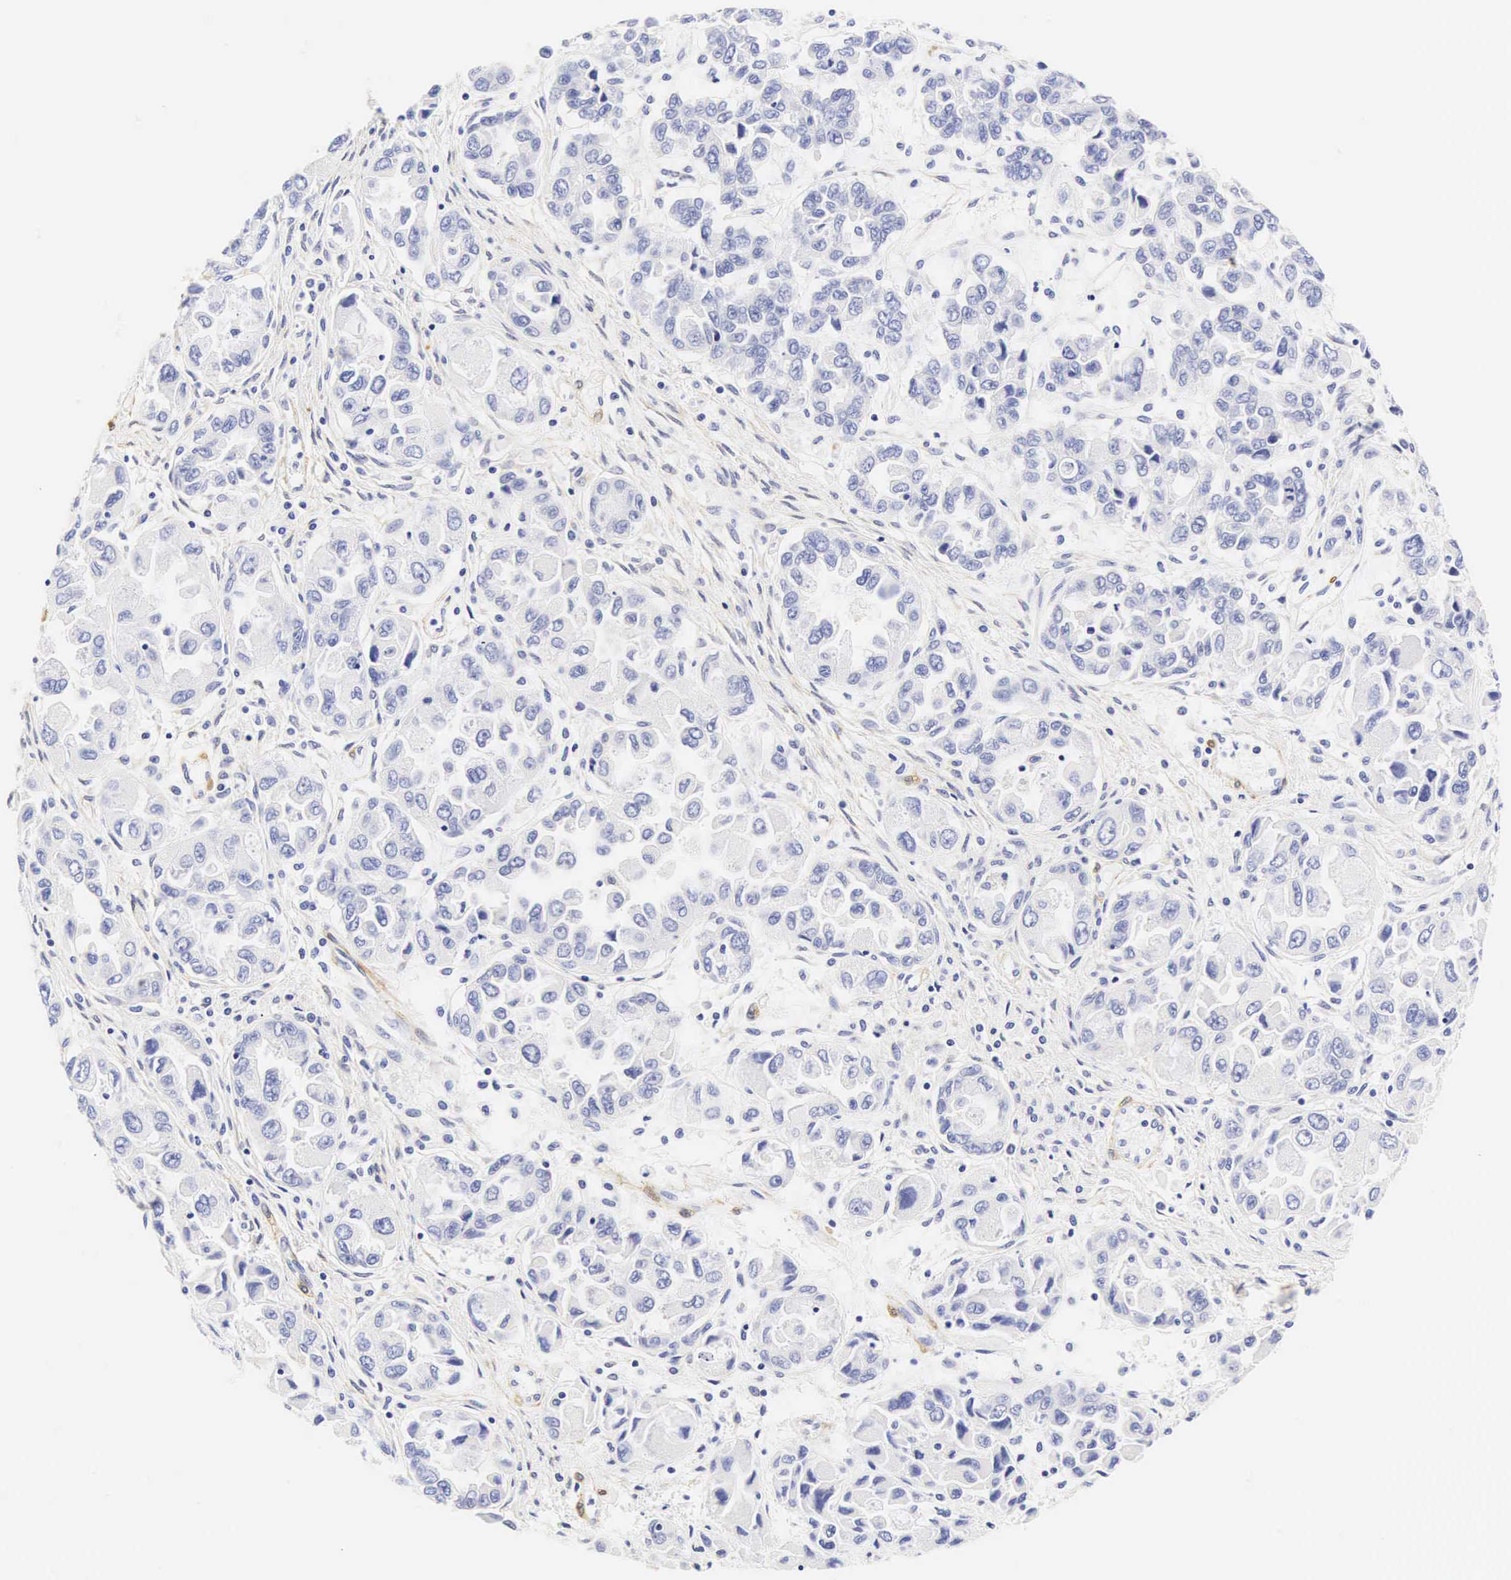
{"staining": {"intensity": "negative", "quantity": "none", "location": "none"}, "tissue": "ovarian cancer", "cell_type": "Tumor cells", "image_type": "cancer", "snomed": [{"axis": "morphology", "description": "Cystadenocarcinoma, serous, NOS"}, {"axis": "topography", "description": "Ovary"}], "caption": "A photomicrograph of ovarian cancer (serous cystadenocarcinoma) stained for a protein shows no brown staining in tumor cells.", "gene": "CNN1", "patient": {"sex": "female", "age": 84}}